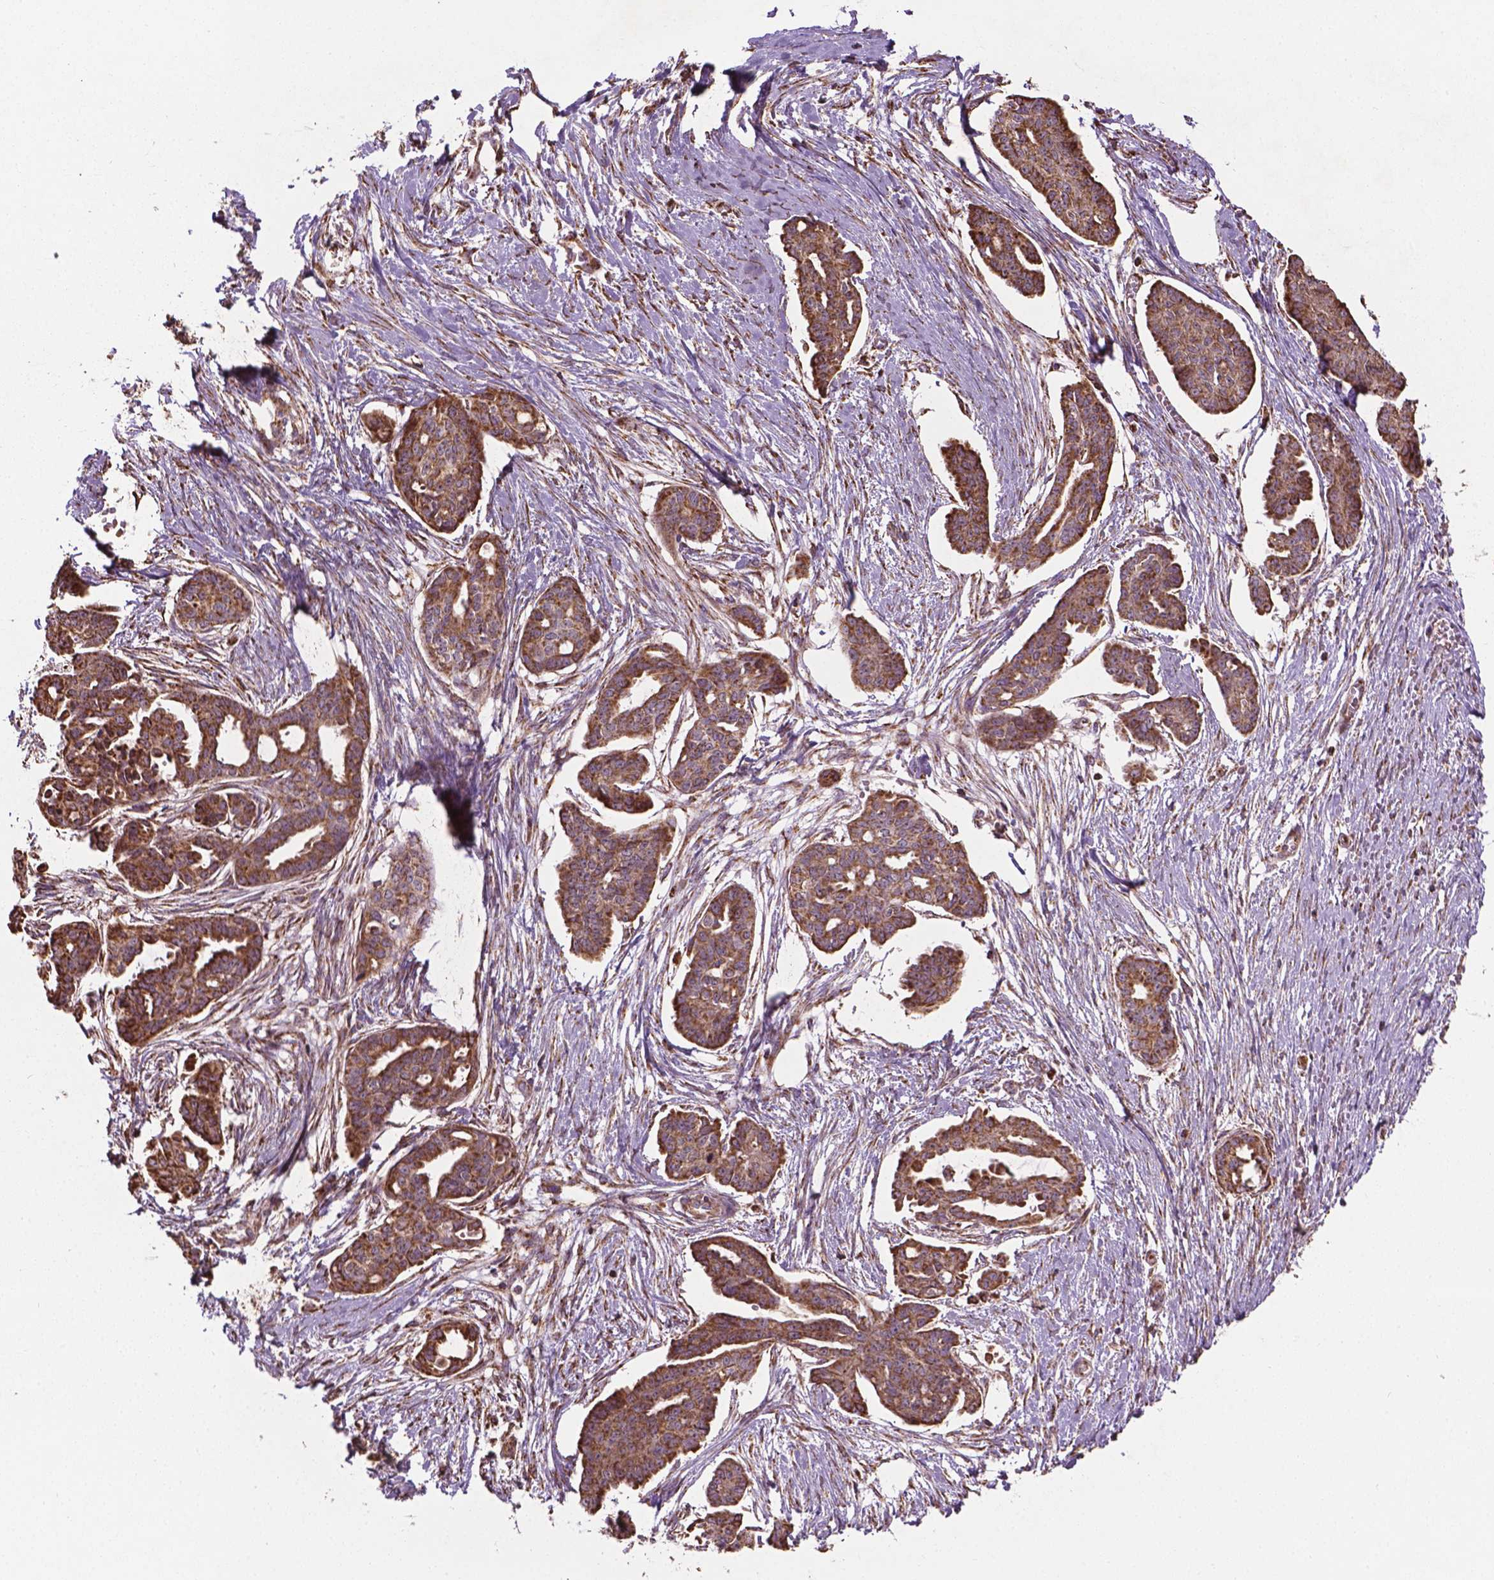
{"staining": {"intensity": "moderate", "quantity": ">75%", "location": "cytoplasmic/membranous"}, "tissue": "ovarian cancer", "cell_type": "Tumor cells", "image_type": "cancer", "snomed": [{"axis": "morphology", "description": "Cystadenocarcinoma, serous, NOS"}, {"axis": "topography", "description": "Ovary"}], "caption": "Protein expression analysis of human serous cystadenocarcinoma (ovarian) reveals moderate cytoplasmic/membranous positivity in approximately >75% of tumor cells. (brown staining indicates protein expression, while blue staining denotes nuclei).", "gene": "HS3ST3A1", "patient": {"sex": "female", "age": 71}}